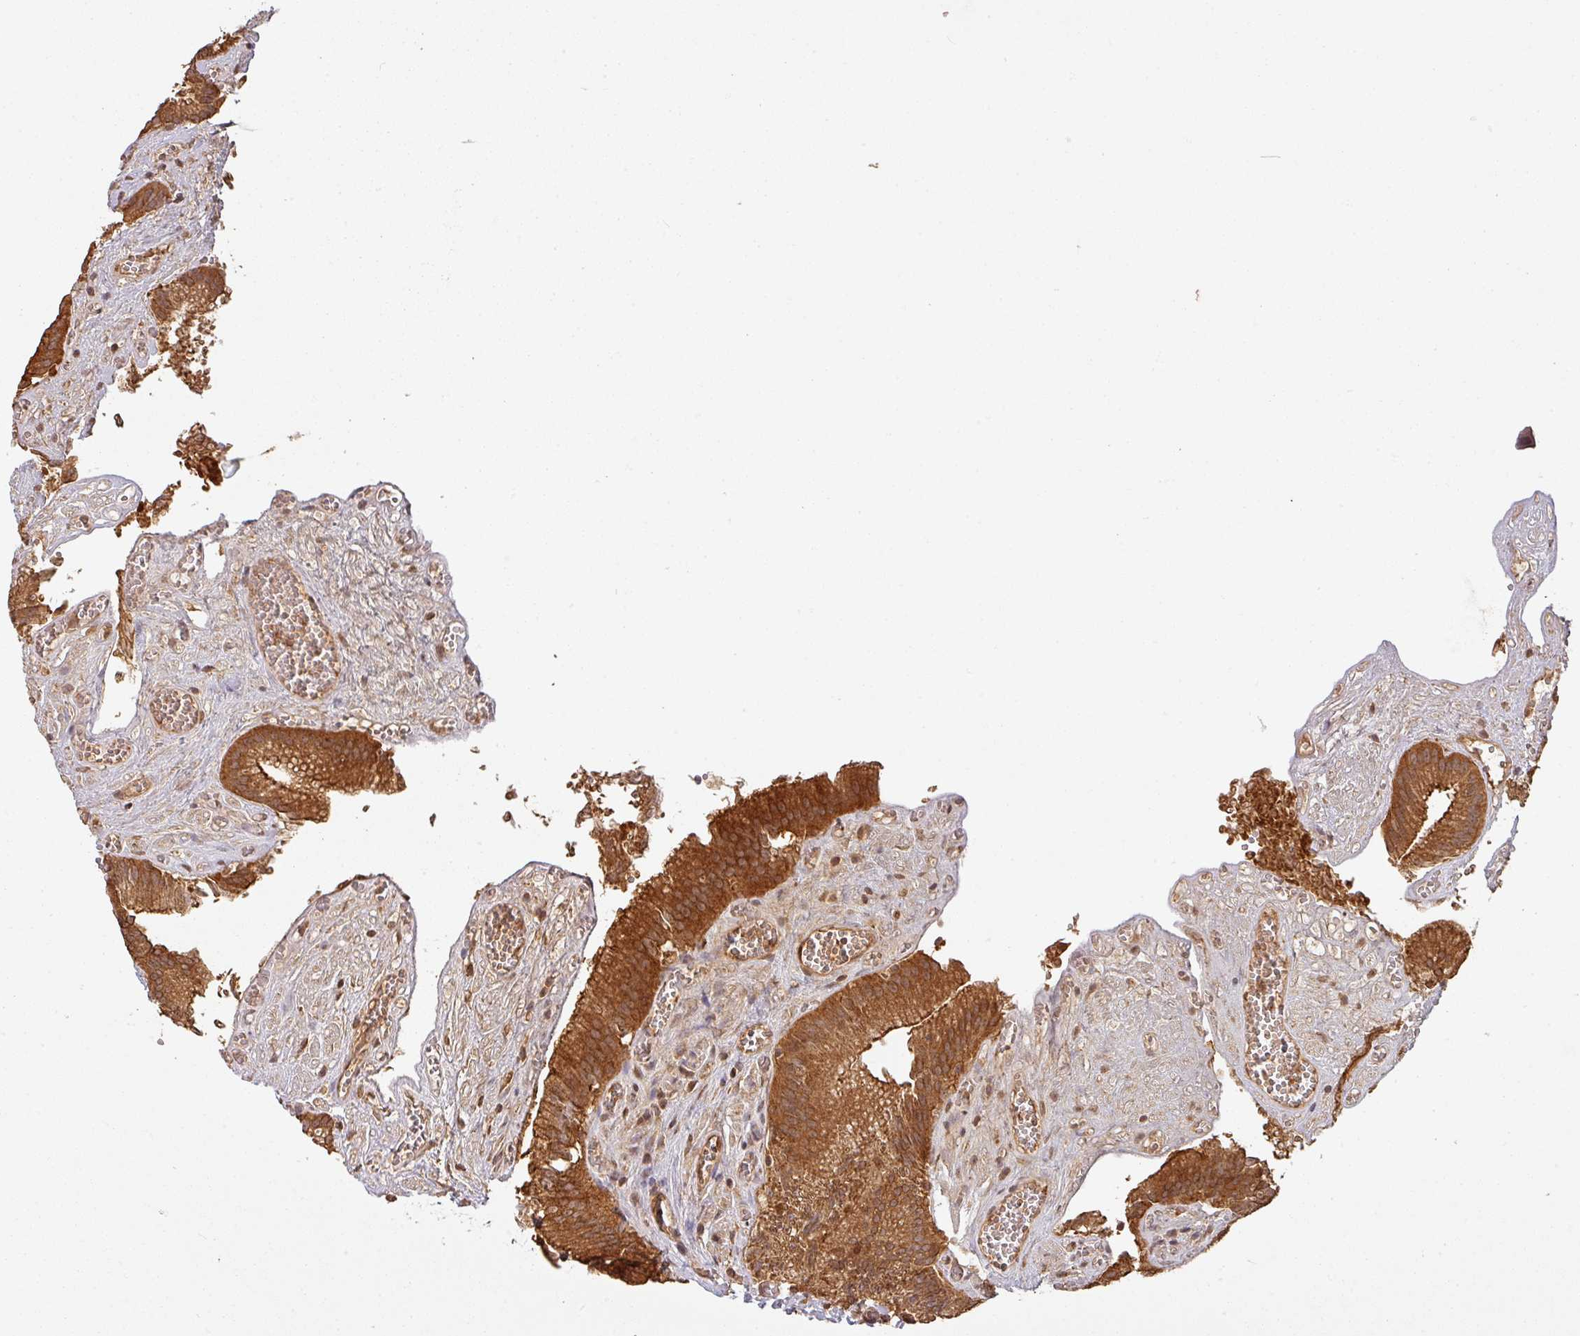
{"staining": {"intensity": "strong", "quantity": ">75%", "location": "cytoplasmic/membranous"}, "tissue": "gallbladder", "cell_type": "Glandular cells", "image_type": "normal", "snomed": [{"axis": "morphology", "description": "Normal tissue, NOS"}, {"axis": "topography", "description": "Gallbladder"}, {"axis": "topography", "description": "Peripheral nerve tissue"}], "caption": "Immunohistochemistry micrograph of benign gallbladder: human gallbladder stained using immunohistochemistry displays high levels of strong protein expression localized specifically in the cytoplasmic/membranous of glandular cells, appearing as a cytoplasmic/membranous brown color.", "gene": "ZNF322", "patient": {"sex": "male", "age": 17}}